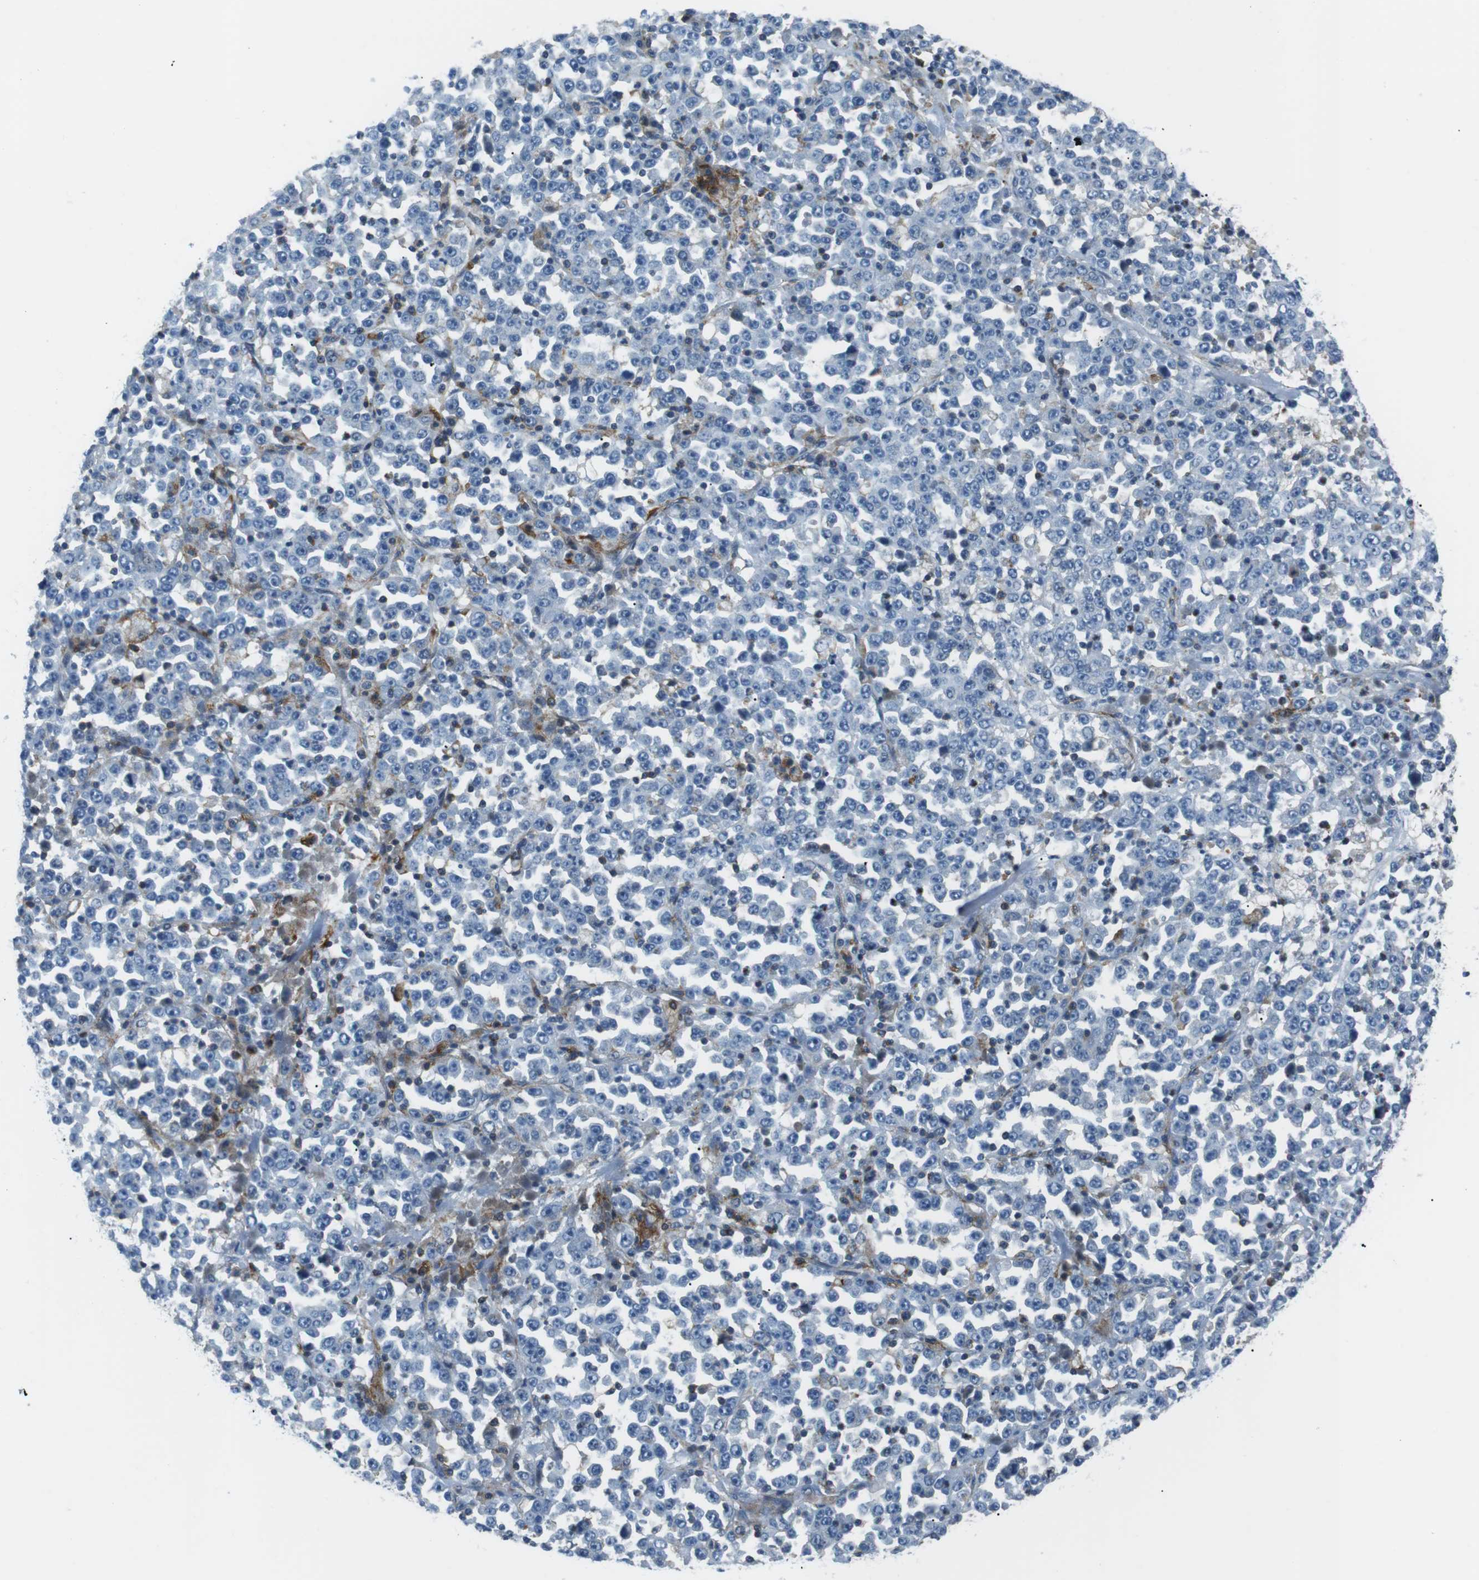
{"staining": {"intensity": "negative", "quantity": "none", "location": "none"}, "tissue": "stomach cancer", "cell_type": "Tumor cells", "image_type": "cancer", "snomed": [{"axis": "morphology", "description": "Normal tissue, NOS"}, {"axis": "morphology", "description": "Adenocarcinoma, NOS"}, {"axis": "topography", "description": "Stomach, upper"}, {"axis": "topography", "description": "Stomach"}], "caption": "IHC histopathology image of neoplastic tissue: stomach cancer (adenocarcinoma) stained with DAB shows no significant protein staining in tumor cells. (Brightfield microscopy of DAB (3,3'-diaminobenzidine) immunohistochemistry (IHC) at high magnification).", "gene": "ARVCF", "patient": {"sex": "male", "age": 59}}